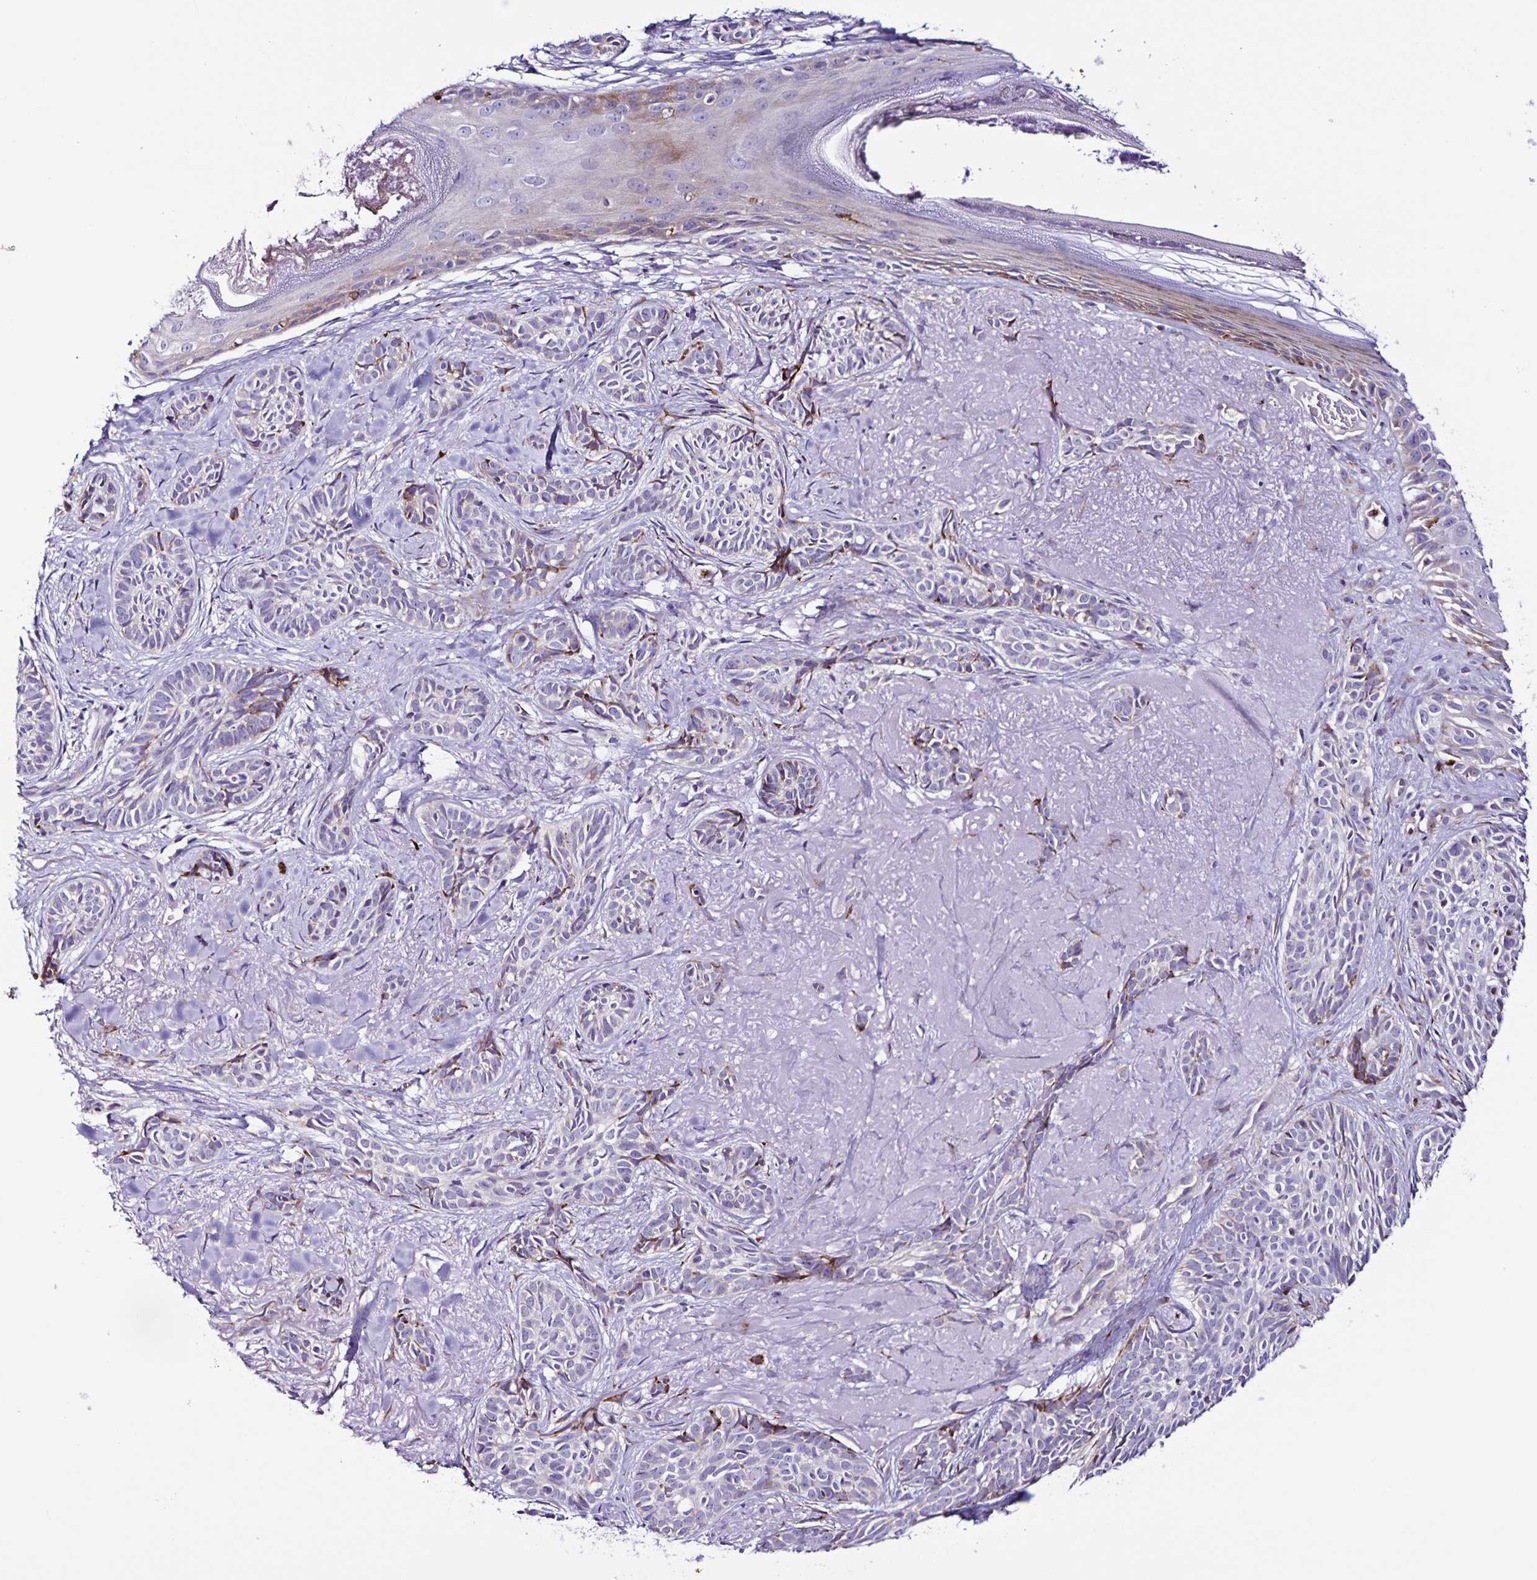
{"staining": {"intensity": "moderate", "quantity": "<25%", "location": "cytoplasmic/membranous"}, "tissue": "skin cancer", "cell_type": "Tumor cells", "image_type": "cancer", "snomed": [{"axis": "morphology", "description": "Basal cell carcinoma"}, {"axis": "morphology", "description": "BCC, high aggressive"}, {"axis": "topography", "description": "Skin"}], "caption": "Skin cancer stained with a brown dye shows moderate cytoplasmic/membranous positive staining in about <25% of tumor cells.", "gene": "OSBPL5", "patient": {"sex": "female", "age": 79}}